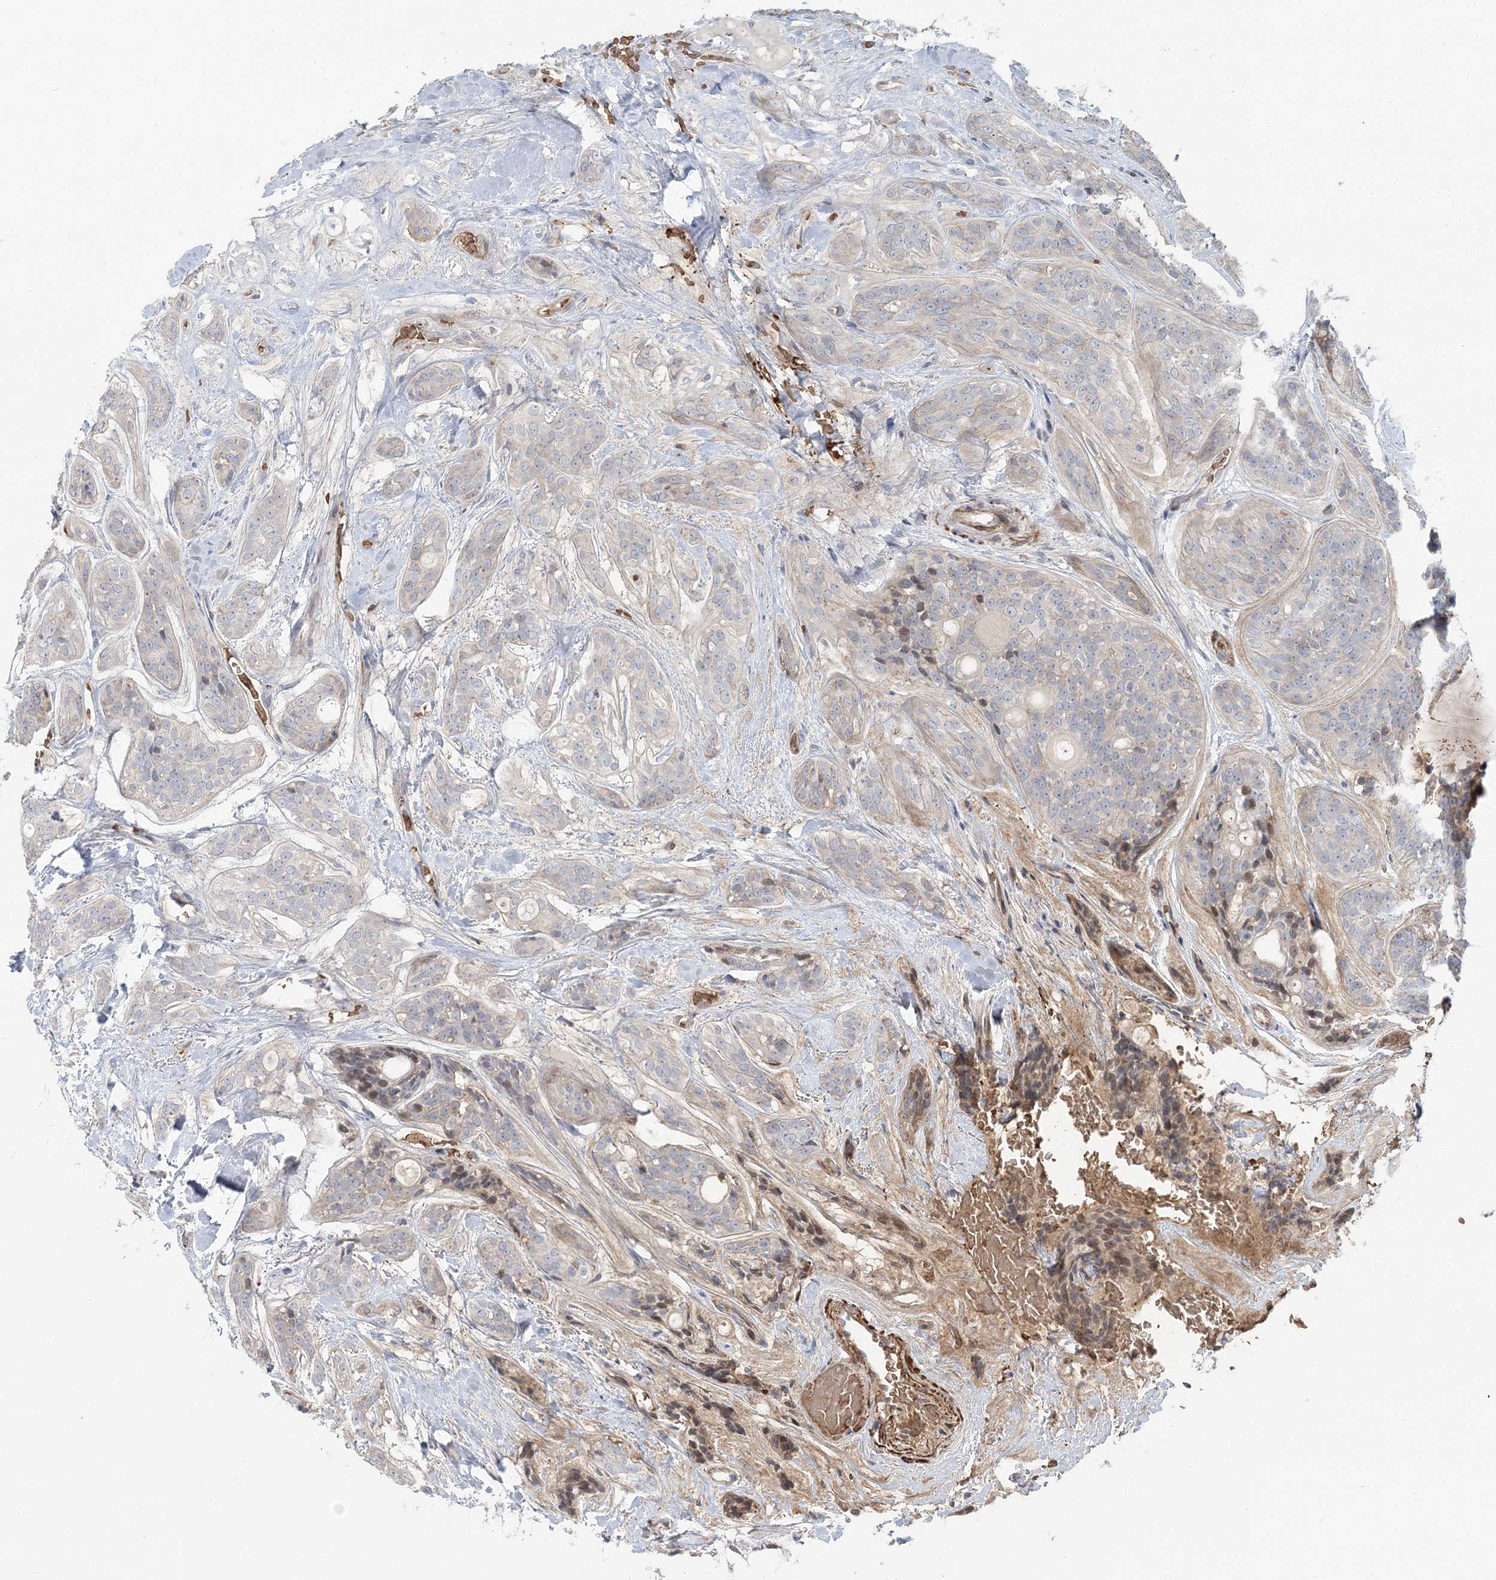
{"staining": {"intensity": "negative", "quantity": "none", "location": "none"}, "tissue": "head and neck cancer", "cell_type": "Tumor cells", "image_type": "cancer", "snomed": [{"axis": "morphology", "description": "Adenocarcinoma, NOS"}, {"axis": "topography", "description": "Head-Neck"}], "caption": "The histopathology image shows no significant staining in tumor cells of head and neck cancer (adenocarcinoma).", "gene": "SERINC1", "patient": {"sex": "male", "age": 66}}